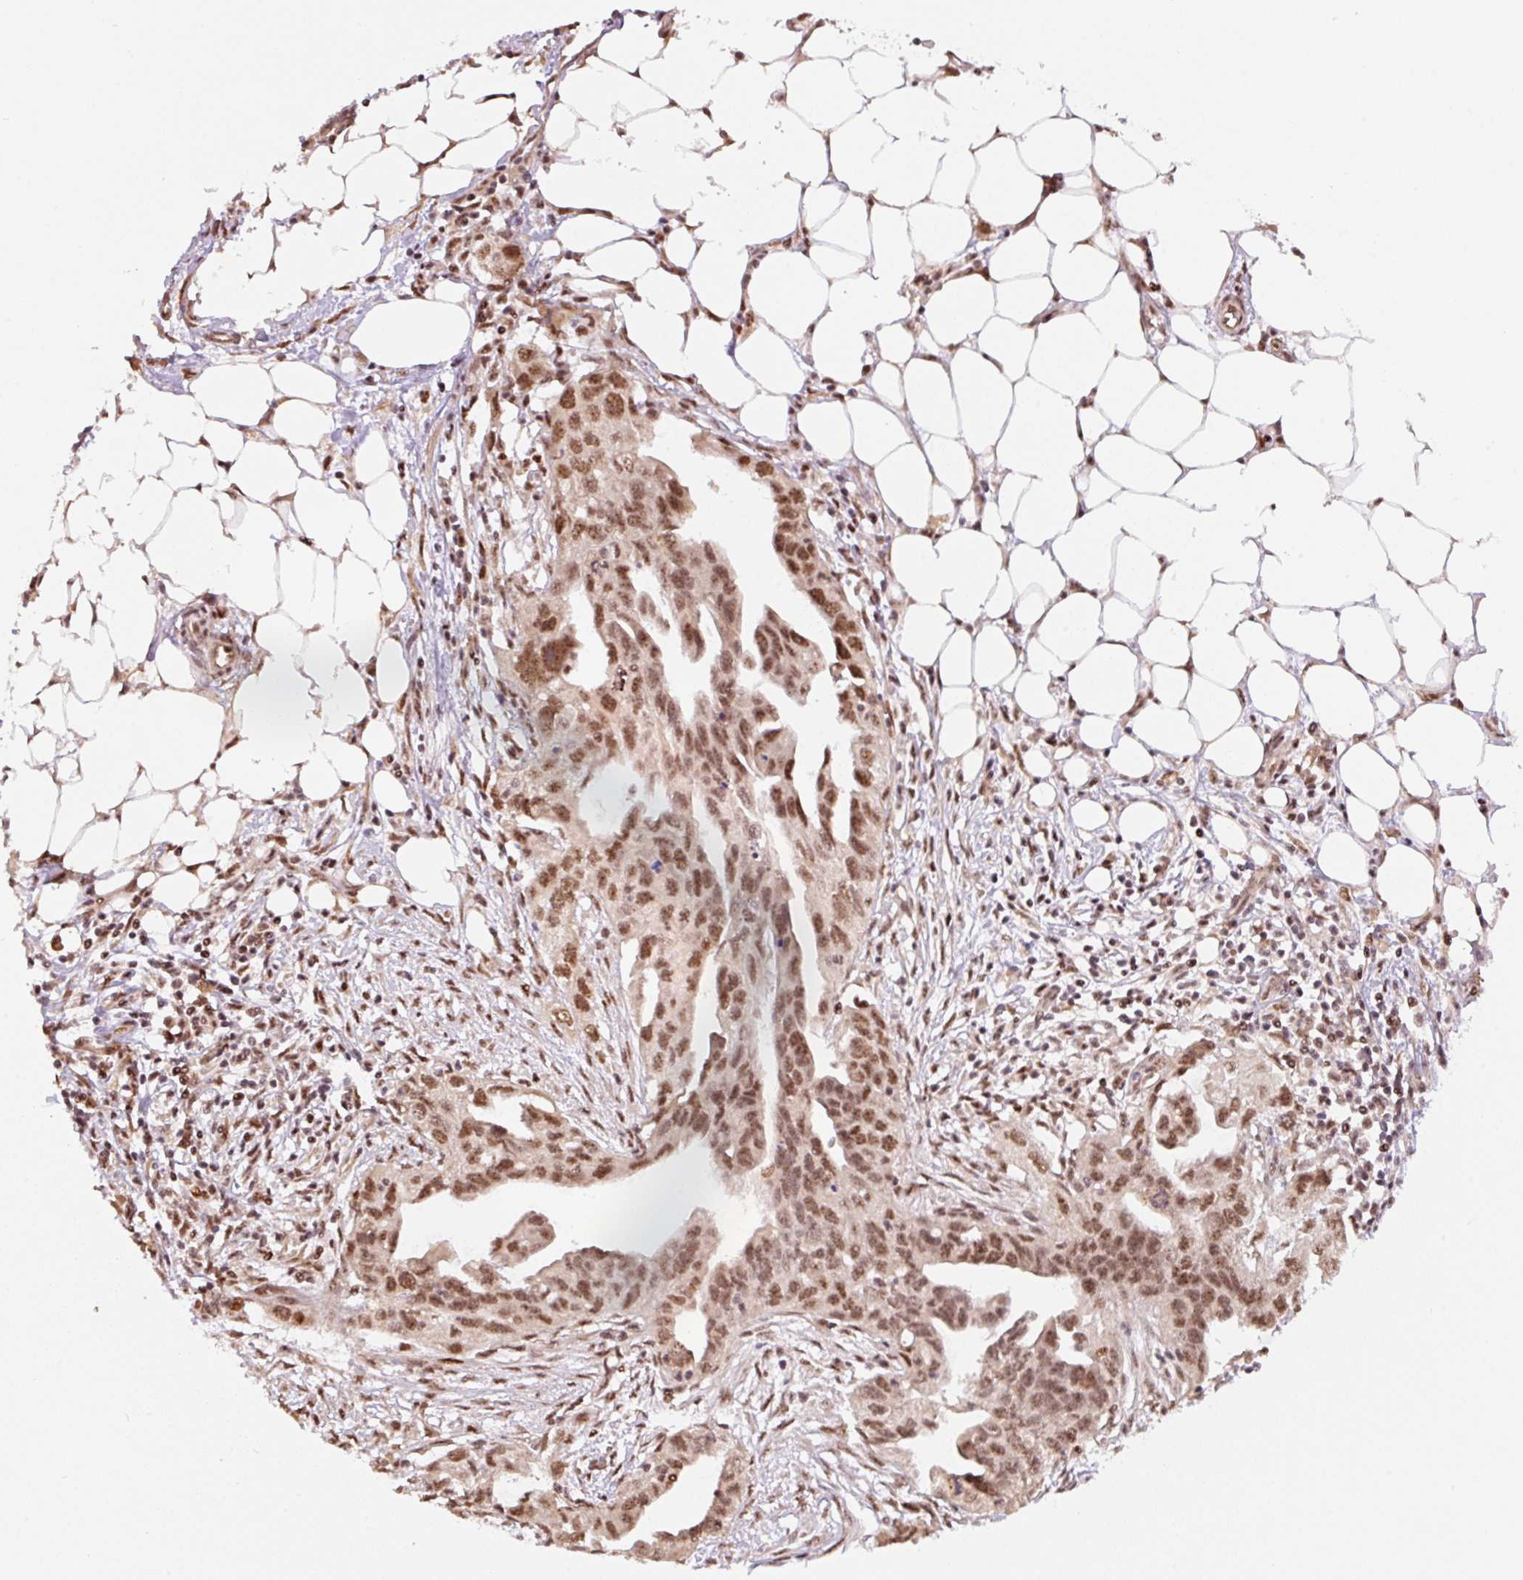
{"staining": {"intensity": "moderate", "quantity": ">75%", "location": "nuclear"}, "tissue": "ovarian cancer", "cell_type": "Tumor cells", "image_type": "cancer", "snomed": [{"axis": "morphology", "description": "Carcinoma, endometroid"}, {"axis": "morphology", "description": "Cystadenocarcinoma, serous, NOS"}, {"axis": "topography", "description": "Ovary"}], "caption": "Protein analysis of serous cystadenocarcinoma (ovarian) tissue exhibits moderate nuclear staining in about >75% of tumor cells.", "gene": "INTS8", "patient": {"sex": "female", "age": 45}}